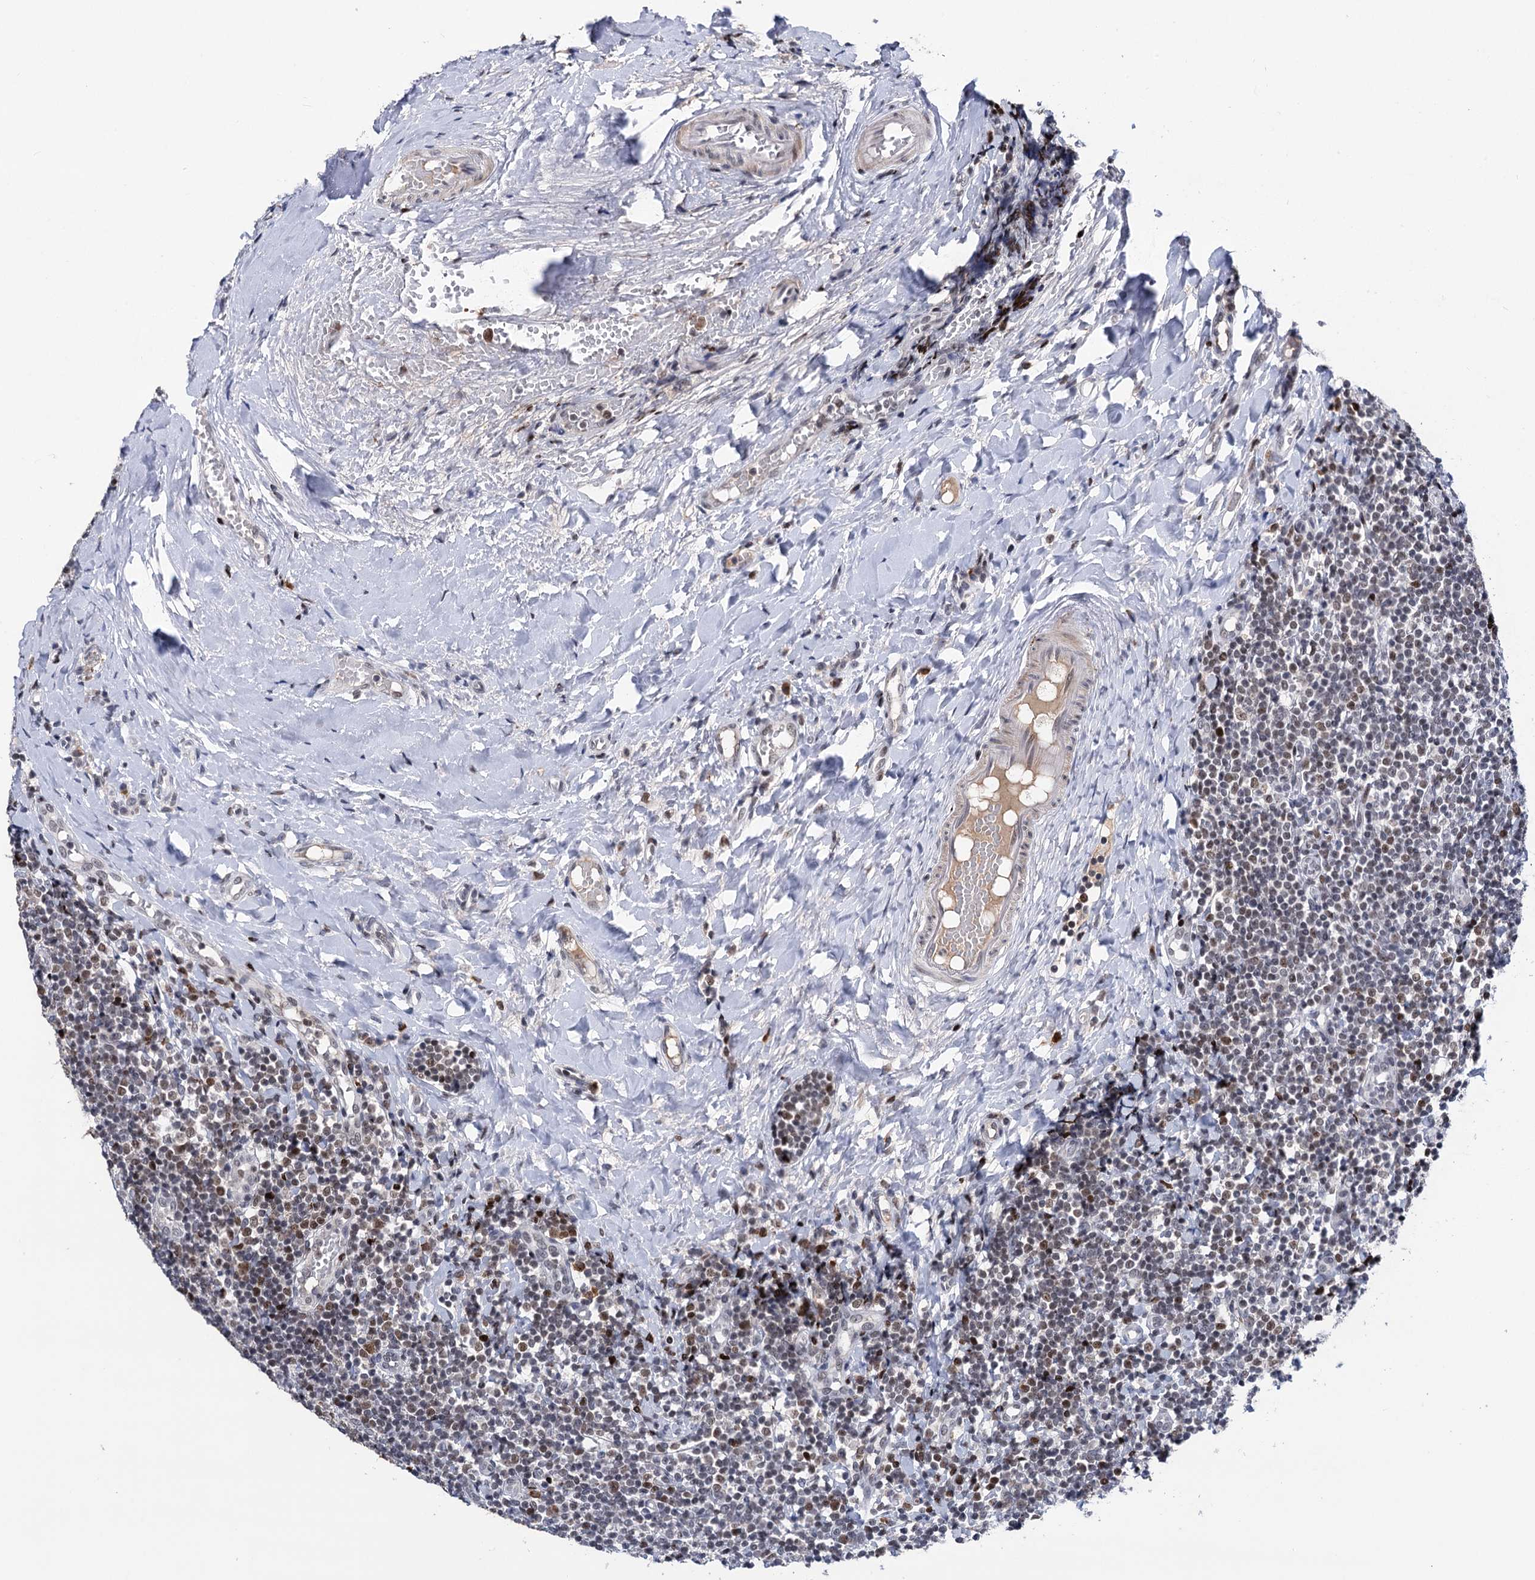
{"staining": {"intensity": "moderate", "quantity": ">75%", "location": "nuclear"}, "tissue": "tonsil", "cell_type": "Germinal center cells", "image_type": "normal", "snomed": [{"axis": "morphology", "description": "Normal tissue, NOS"}, {"axis": "topography", "description": "Tonsil"}], "caption": "Protein analysis of normal tonsil exhibits moderate nuclear positivity in about >75% of germinal center cells.", "gene": "ZCCHC10", "patient": {"sex": "female", "age": 19}}